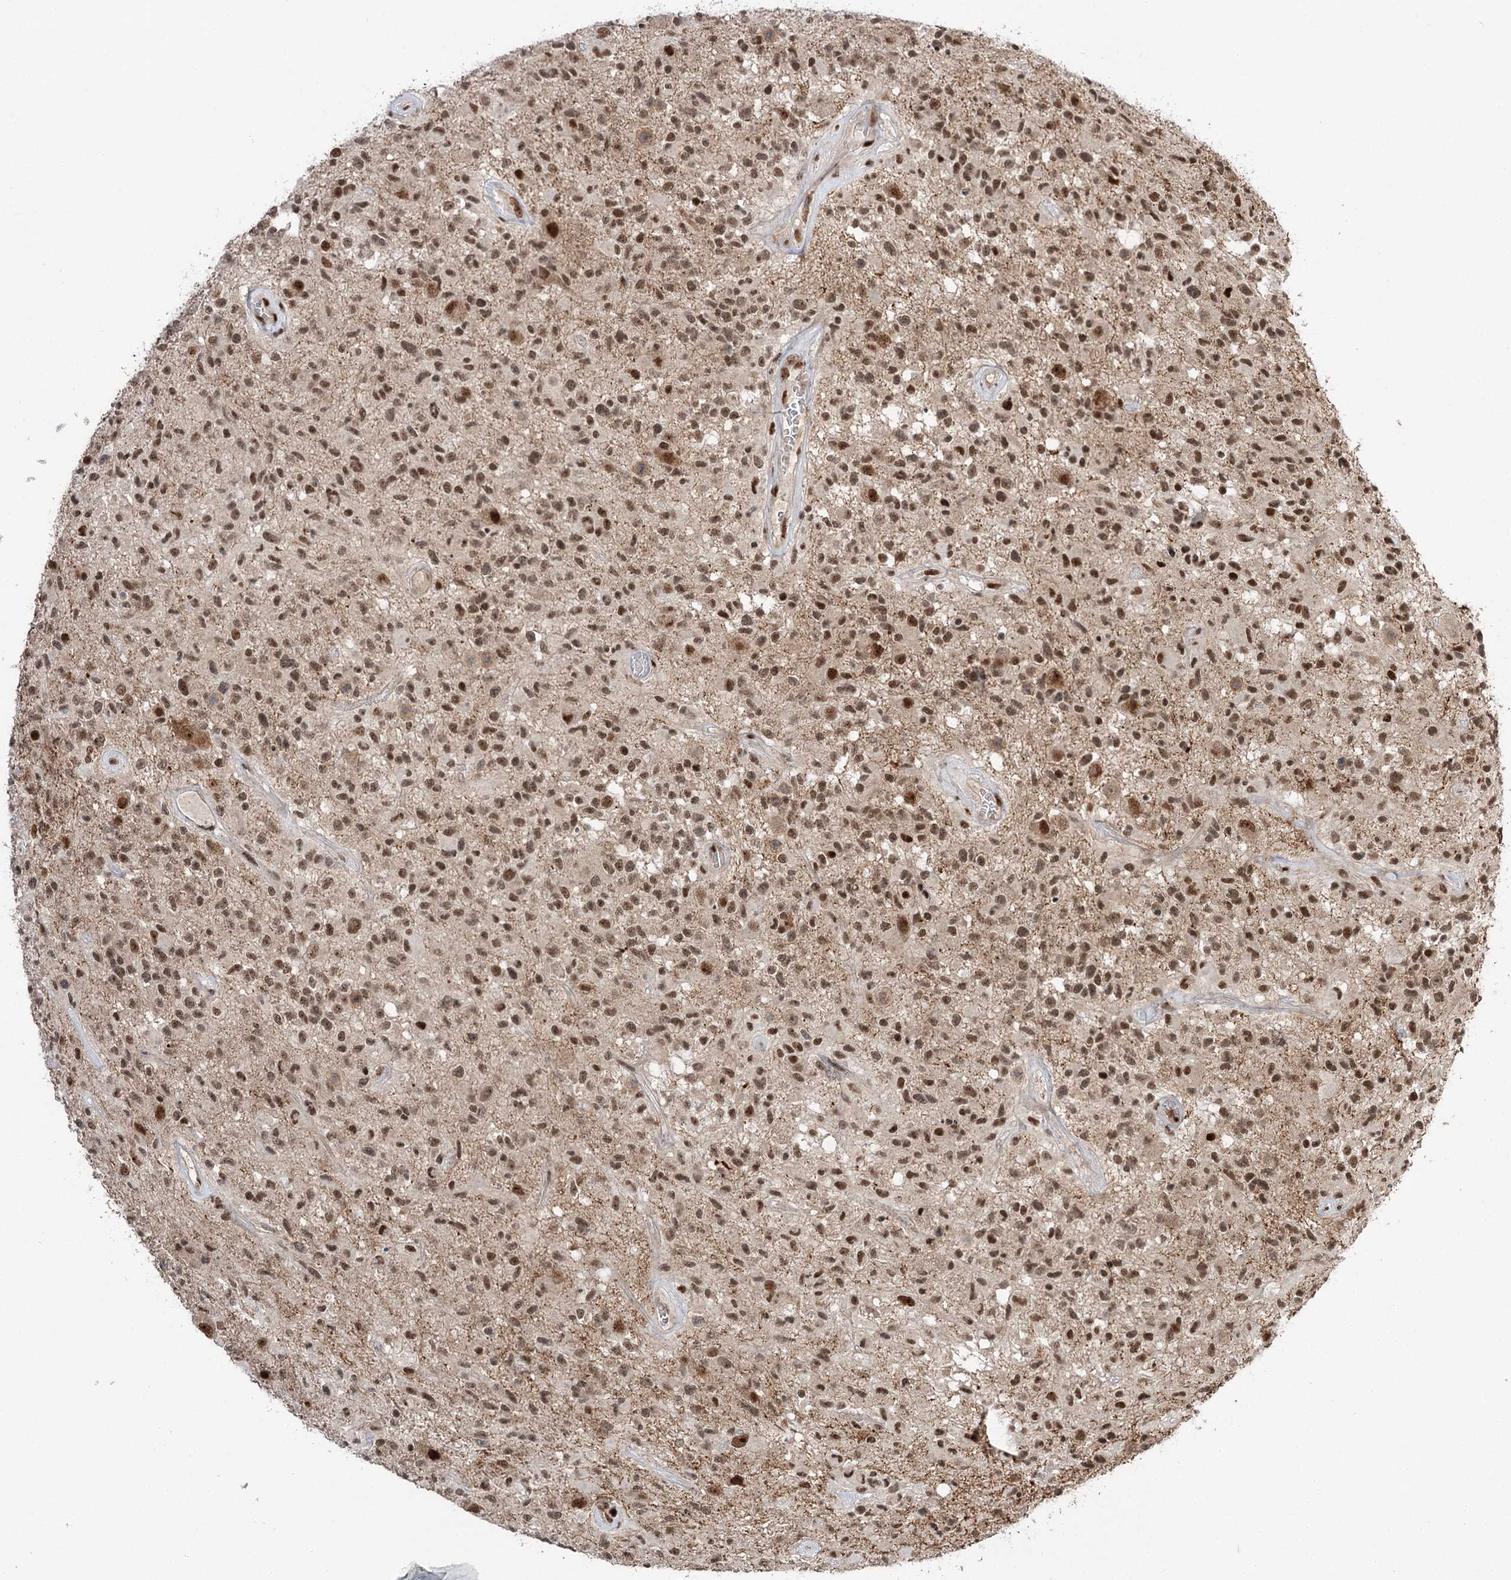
{"staining": {"intensity": "moderate", "quantity": ">75%", "location": "nuclear"}, "tissue": "glioma", "cell_type": "Tumor cells", "image_type": "cancer", "snomed": [{"axis": "morphology", "description": "Glioma, malignant, High grade"}, {"axis": "morphology", "description": "Glioblastoma, NOS"}, {"axis": "topography", "description": "Brain"}], "caption": "Protein positivity by immunohistochemistry reveals moderate nuclear staining in approximately >75% of tumor cells in glioma.", "gene": "ERCC3", "patient": {"sex": "male", "age": 60}}